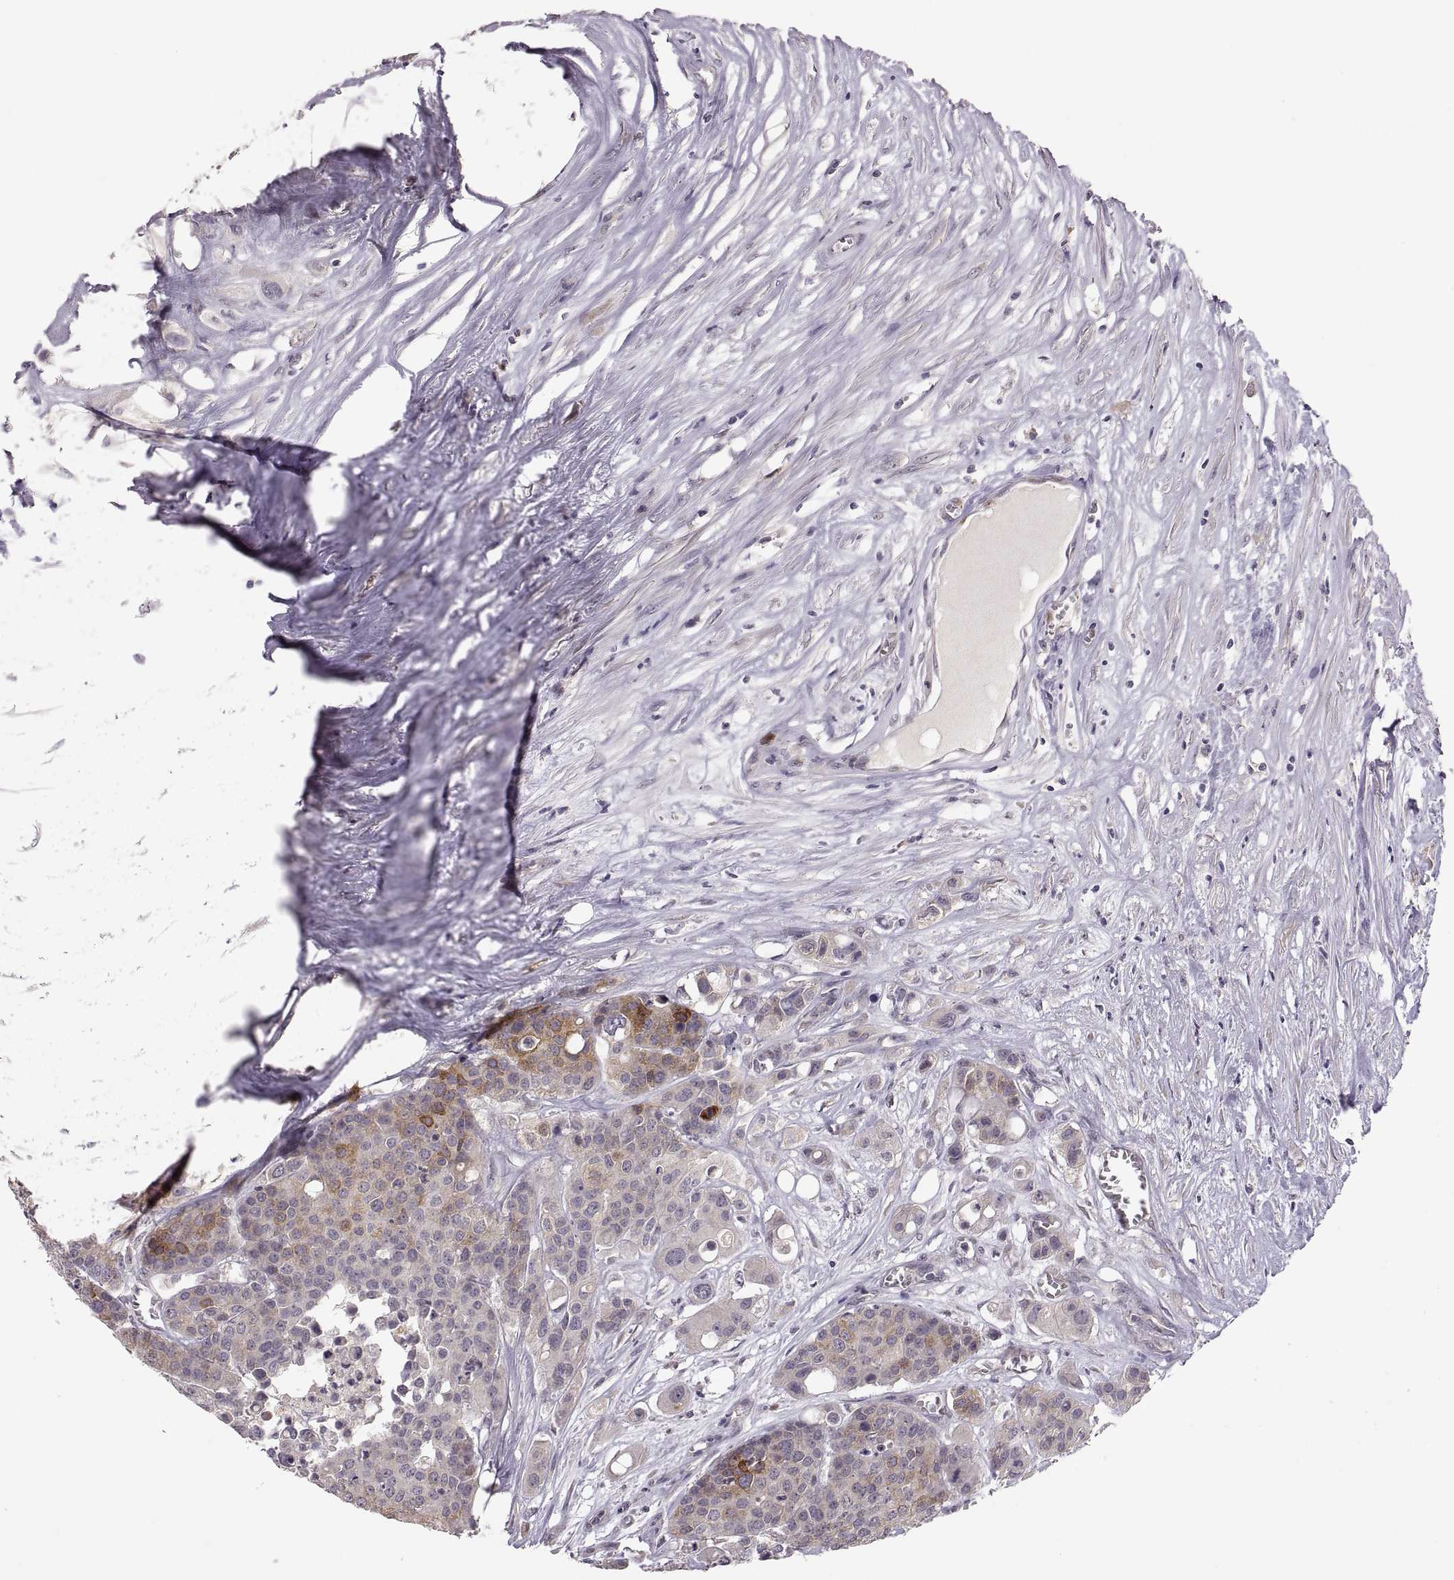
{"staining": {"intensity": "moderate", "quantity": "<25%", "location": "cytoplasmic/membranous"}, "tissue": "carcinoid", "cell_type": "Tumor cells", "image_type": "cancer", "snomed": [{"axis": "morphology", "description": "Carcinoid, malignant, NOS"}, {"axis": "topography", "description": "Colon"}], "caption": "IHC of carcinoid (malignant) demonstrates low levels of moderate cytoplasmic/membranous expression in approximately <25% of tumor cells.", "gene": "HMGCR", "patient": {"sex": "male", "age": 81}}